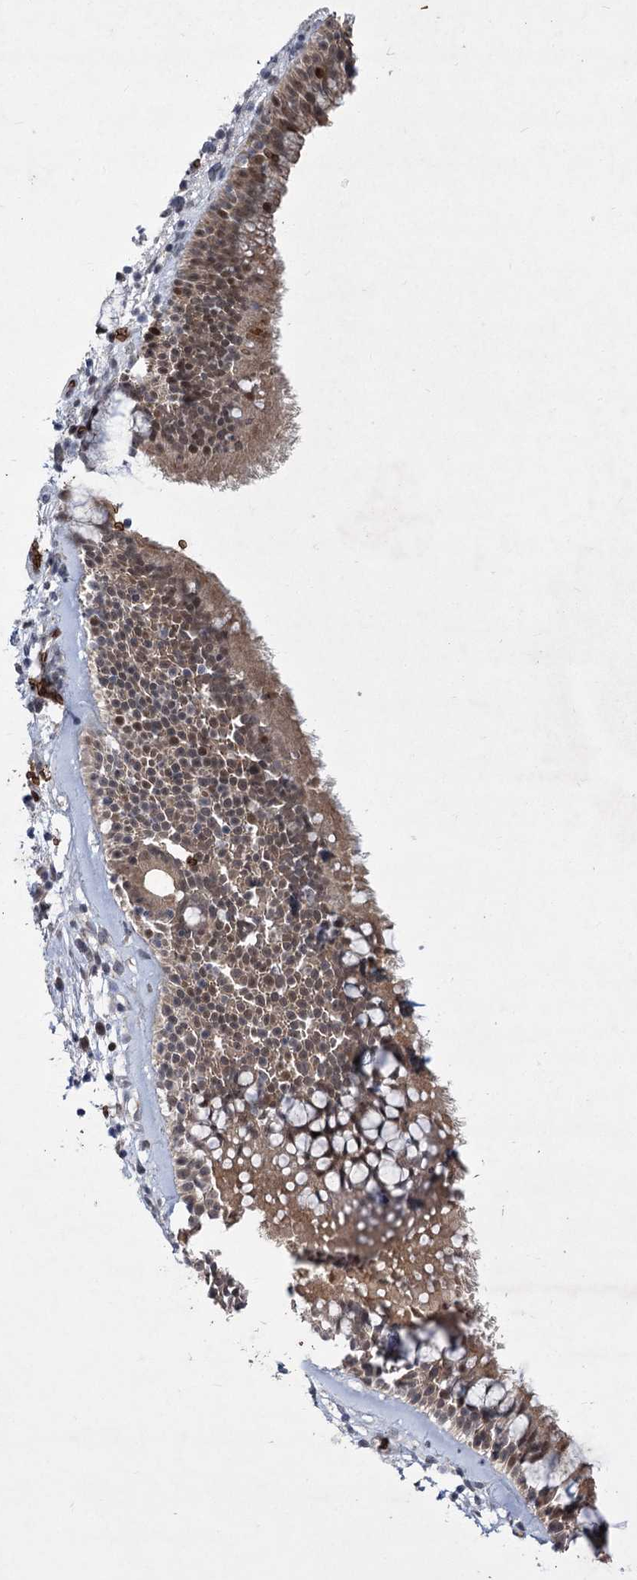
{"staining": {"intensity": "moderate", "quantity": ">75%", "location": "cytoplasmic/membranous,nuclear"}, "tissue": "nasopharynx", "cell_type": "Respiratory epithelial cells", "image_type": "normal", "snomed": [{"axis": "morphology", "description": "Normal tissue, NOS"}, {"axis": "morphology", "description": "Inflammation, NOS"}, {"axis": "topography", "description": "Nasopharynx"}], "caption": "Brown immunohistochemical staining in benign nasopharynx shows moderate cytoplasmic/membranous,nuclear positivity in about >75% of respiratory epithelial cells.", "gene": "NSMCE4A", "patient": {"sex": "male", "age": 70}}